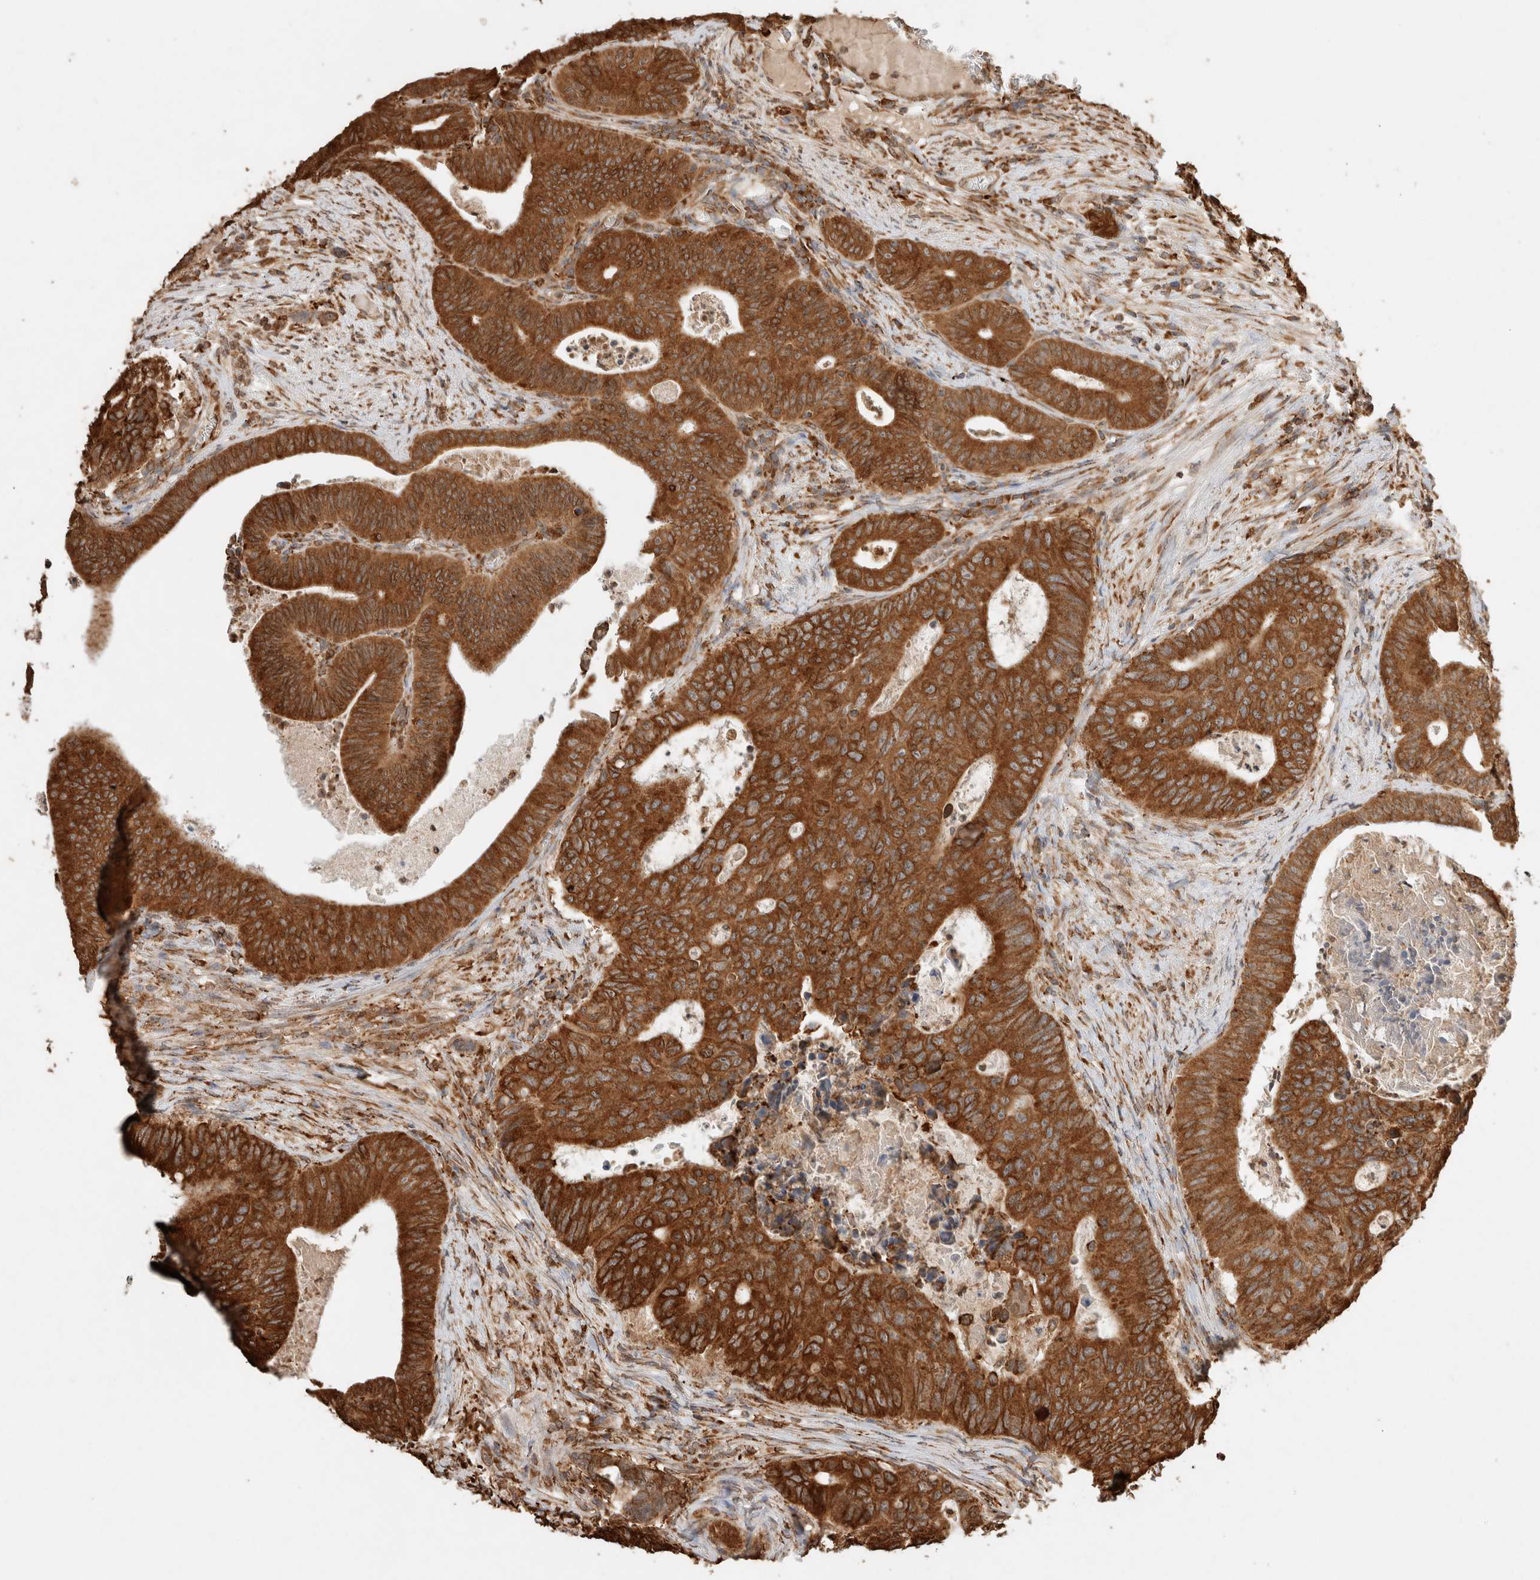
{"staining": {"intensity": "moderate", "quantity": ">75%", "location": "cytoplasmic/membranous"}, "tissue": "colorectal cancer", "cell_type": "Tumor cells", "image_type": "cancer", "snomed": [{"axis": "morphology", "description": "Adenocarcinoma, NOS"}, {"axis": "topography", "description": "Colon"}], "caption": "An IHC histopathology image of neoplastic tissue is shown. Protein staining in brown highlights moderate cytoplasmic/membranous positivity in colorectal adenocarcinoma within tumor cells.", "gene": "ERAP1", "patient": {"sex": "male", "age": 87}}